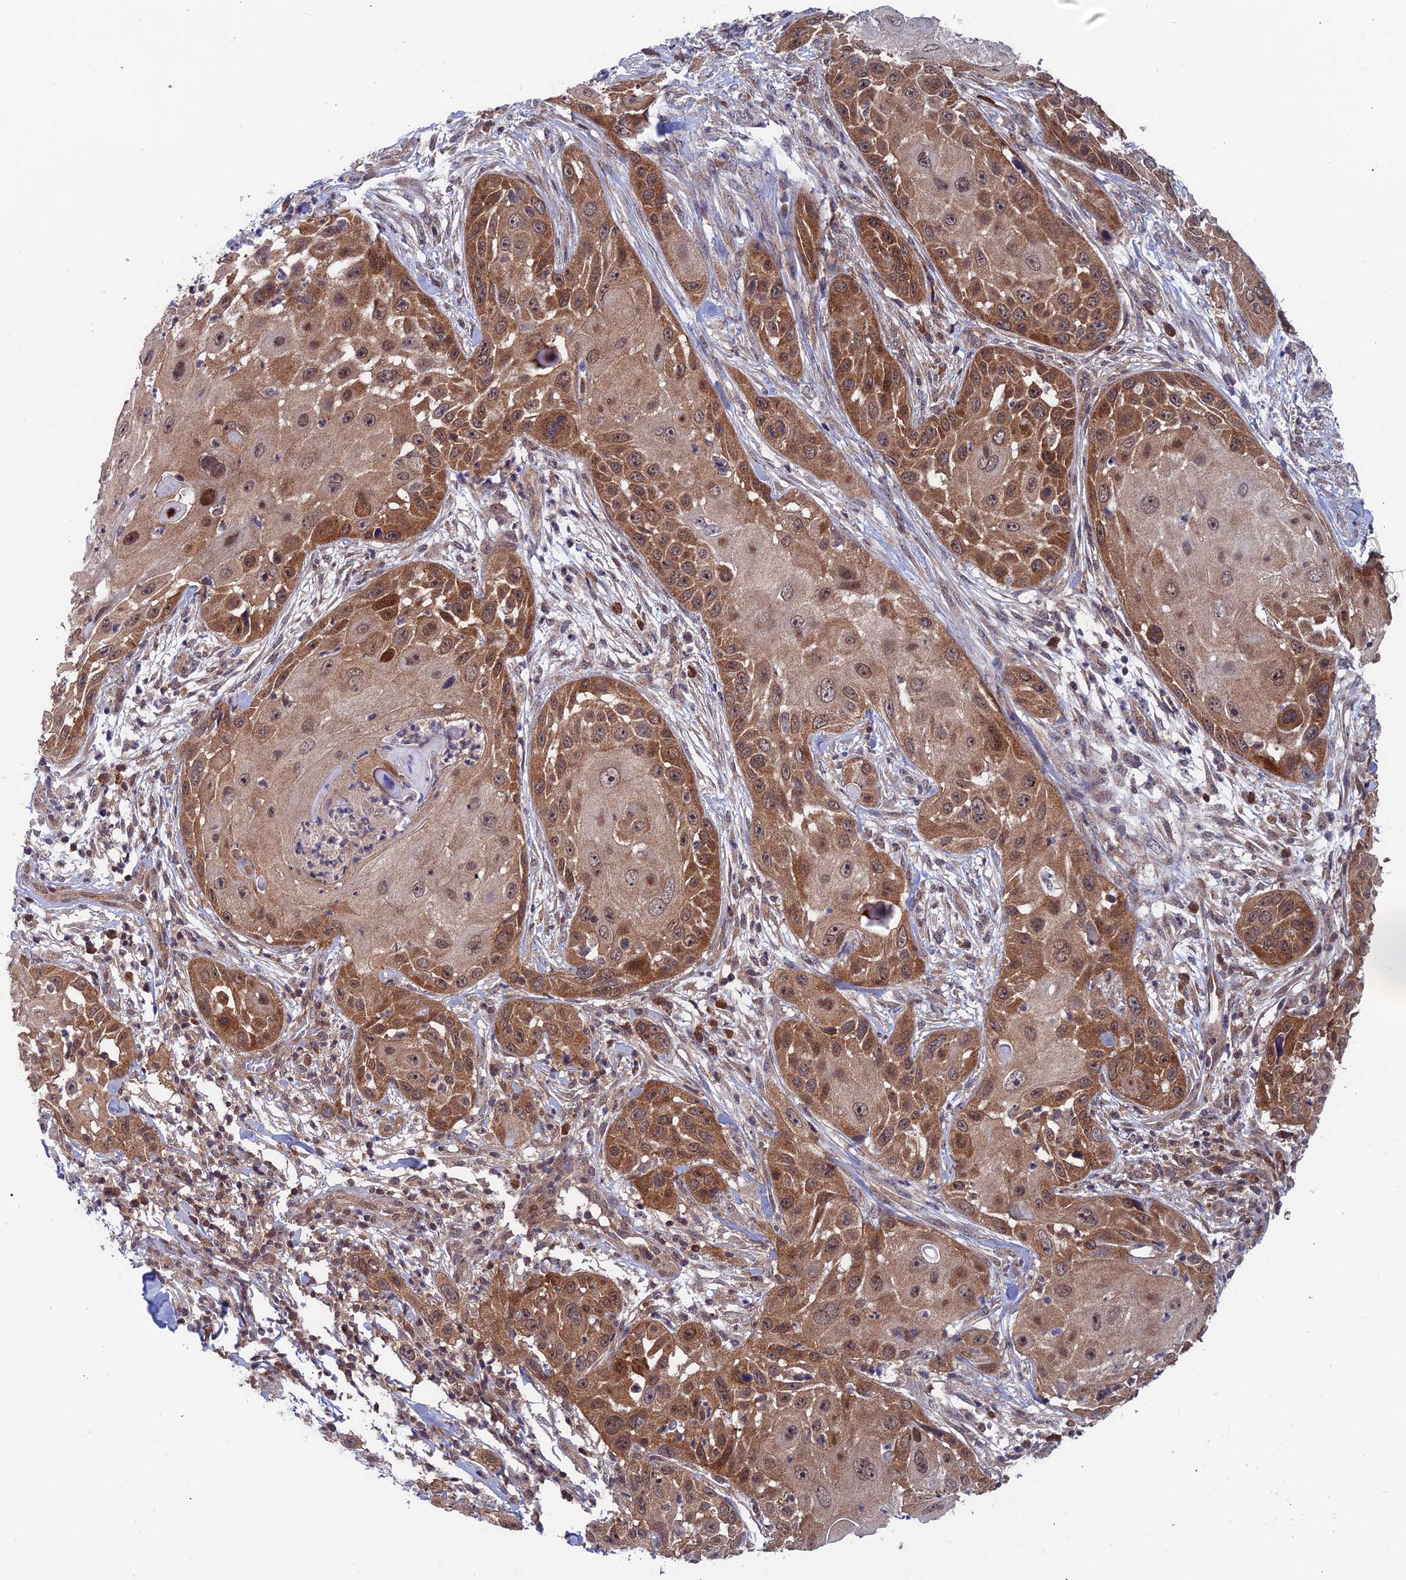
{"staining": {"intensity": "strong", "quantity": ">75%", "location": "cytoplasmic/membranous,nuclear"}, "tissue": "skin cancer", "cell_type": "Tumor cells", "image_type": "cancer", "snomed": [{"axis": "morphology", "description": "Squamous cell carcinoma, NOS"}, {"axis": "topography", "description": "Skin"}], "caption": "High-power microscopy captured an IHC image of skin cancer (squamous cell carcinoma), revealing strong cytoplasmic/membranous and nuclear positivity in approximately >75% of tumor cells.", "gene": "IGBP1", "patient": {"sex": "female", "age": 44}}